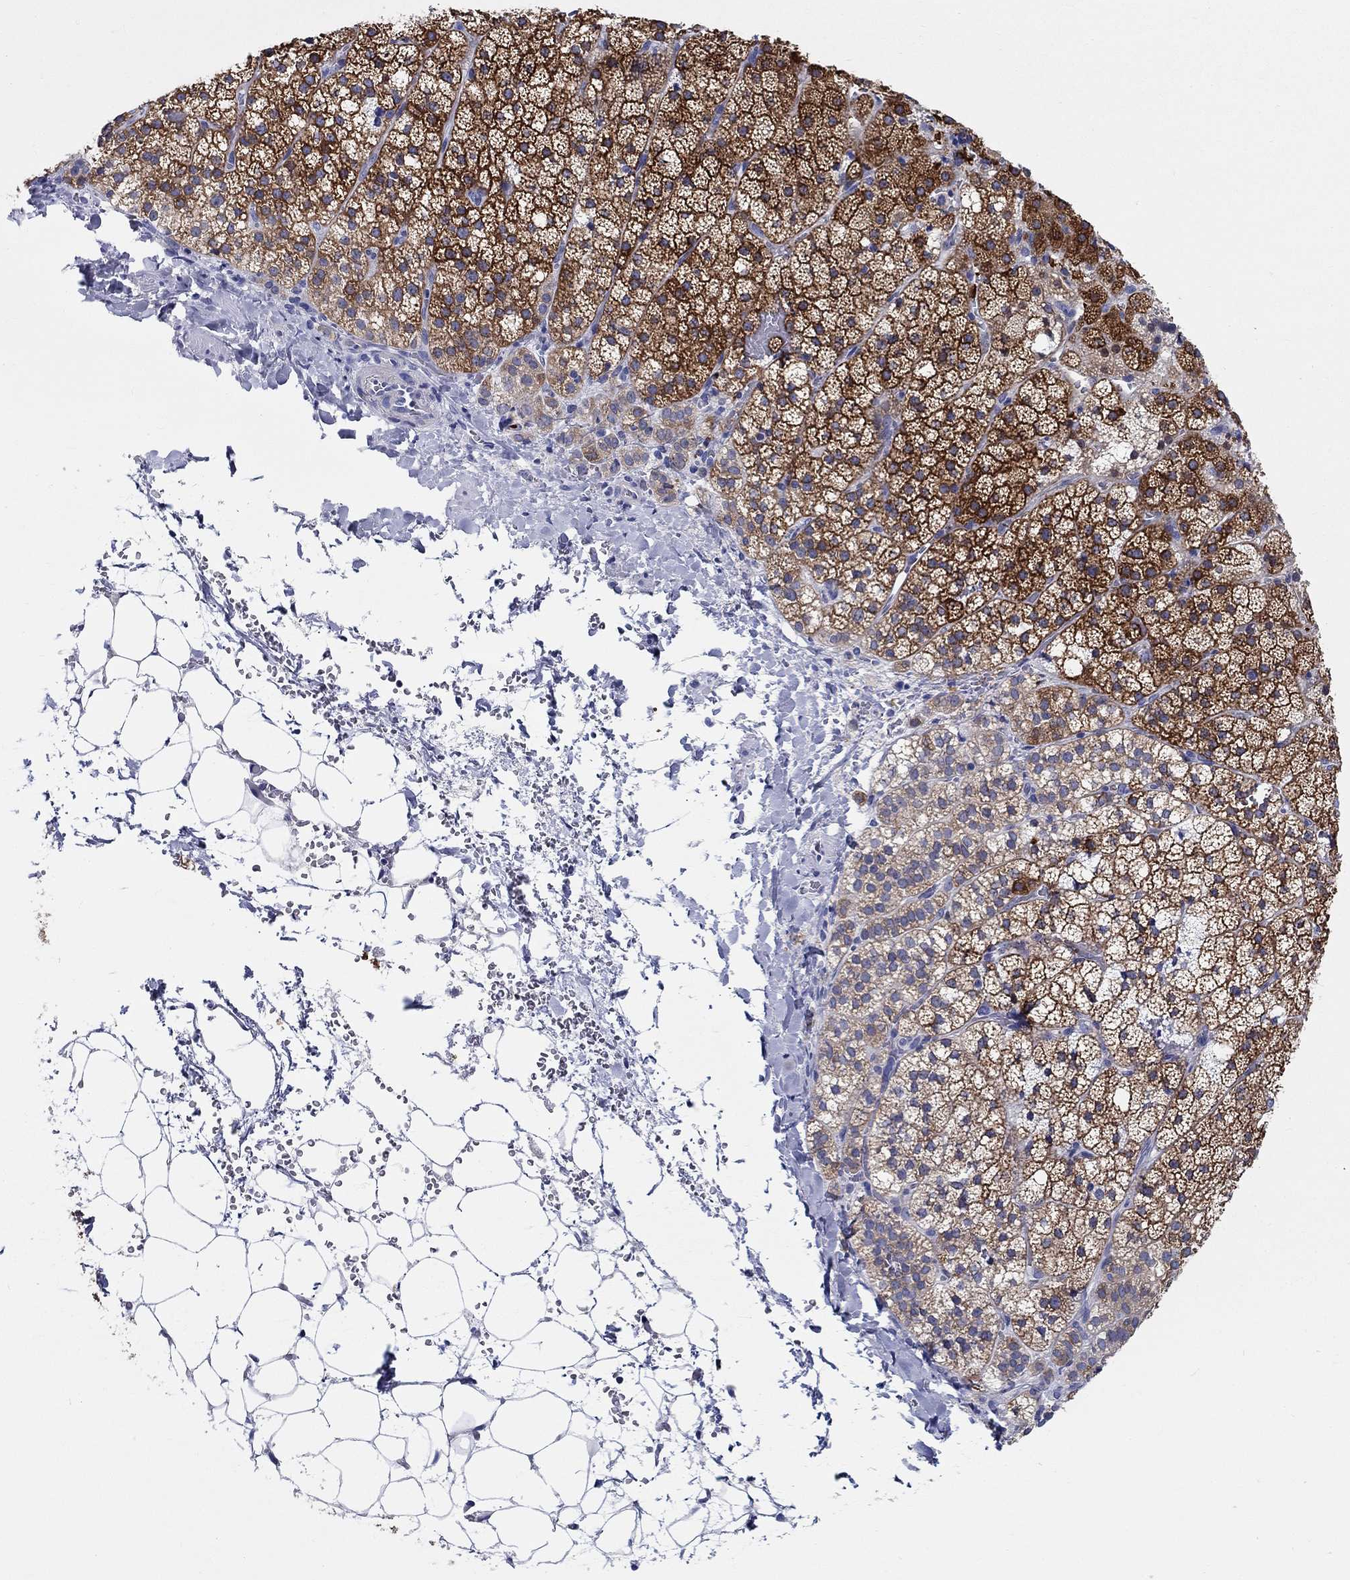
{"staining": {"intensity": "strong", "quantity": ">75%", "location": "cytoplasmic/membranous"}, "tissue": "adrenal gland", "cell_type": "Glandular cells", "image_type": "normal", "snomed": [{"axis": "morphology", "description": "Normal tissue, NOS"}, {"axis": "topography", "description": "Adrenal gland"}], "caption": "Benign adrenal gland reveals strong cytoplasmic/membranous expression in approximately >75% of glandular cells, visualized by immunohistochemistry.", "gene": "RAP1GAP", "patient": {"sex": "male", "age": 53}}